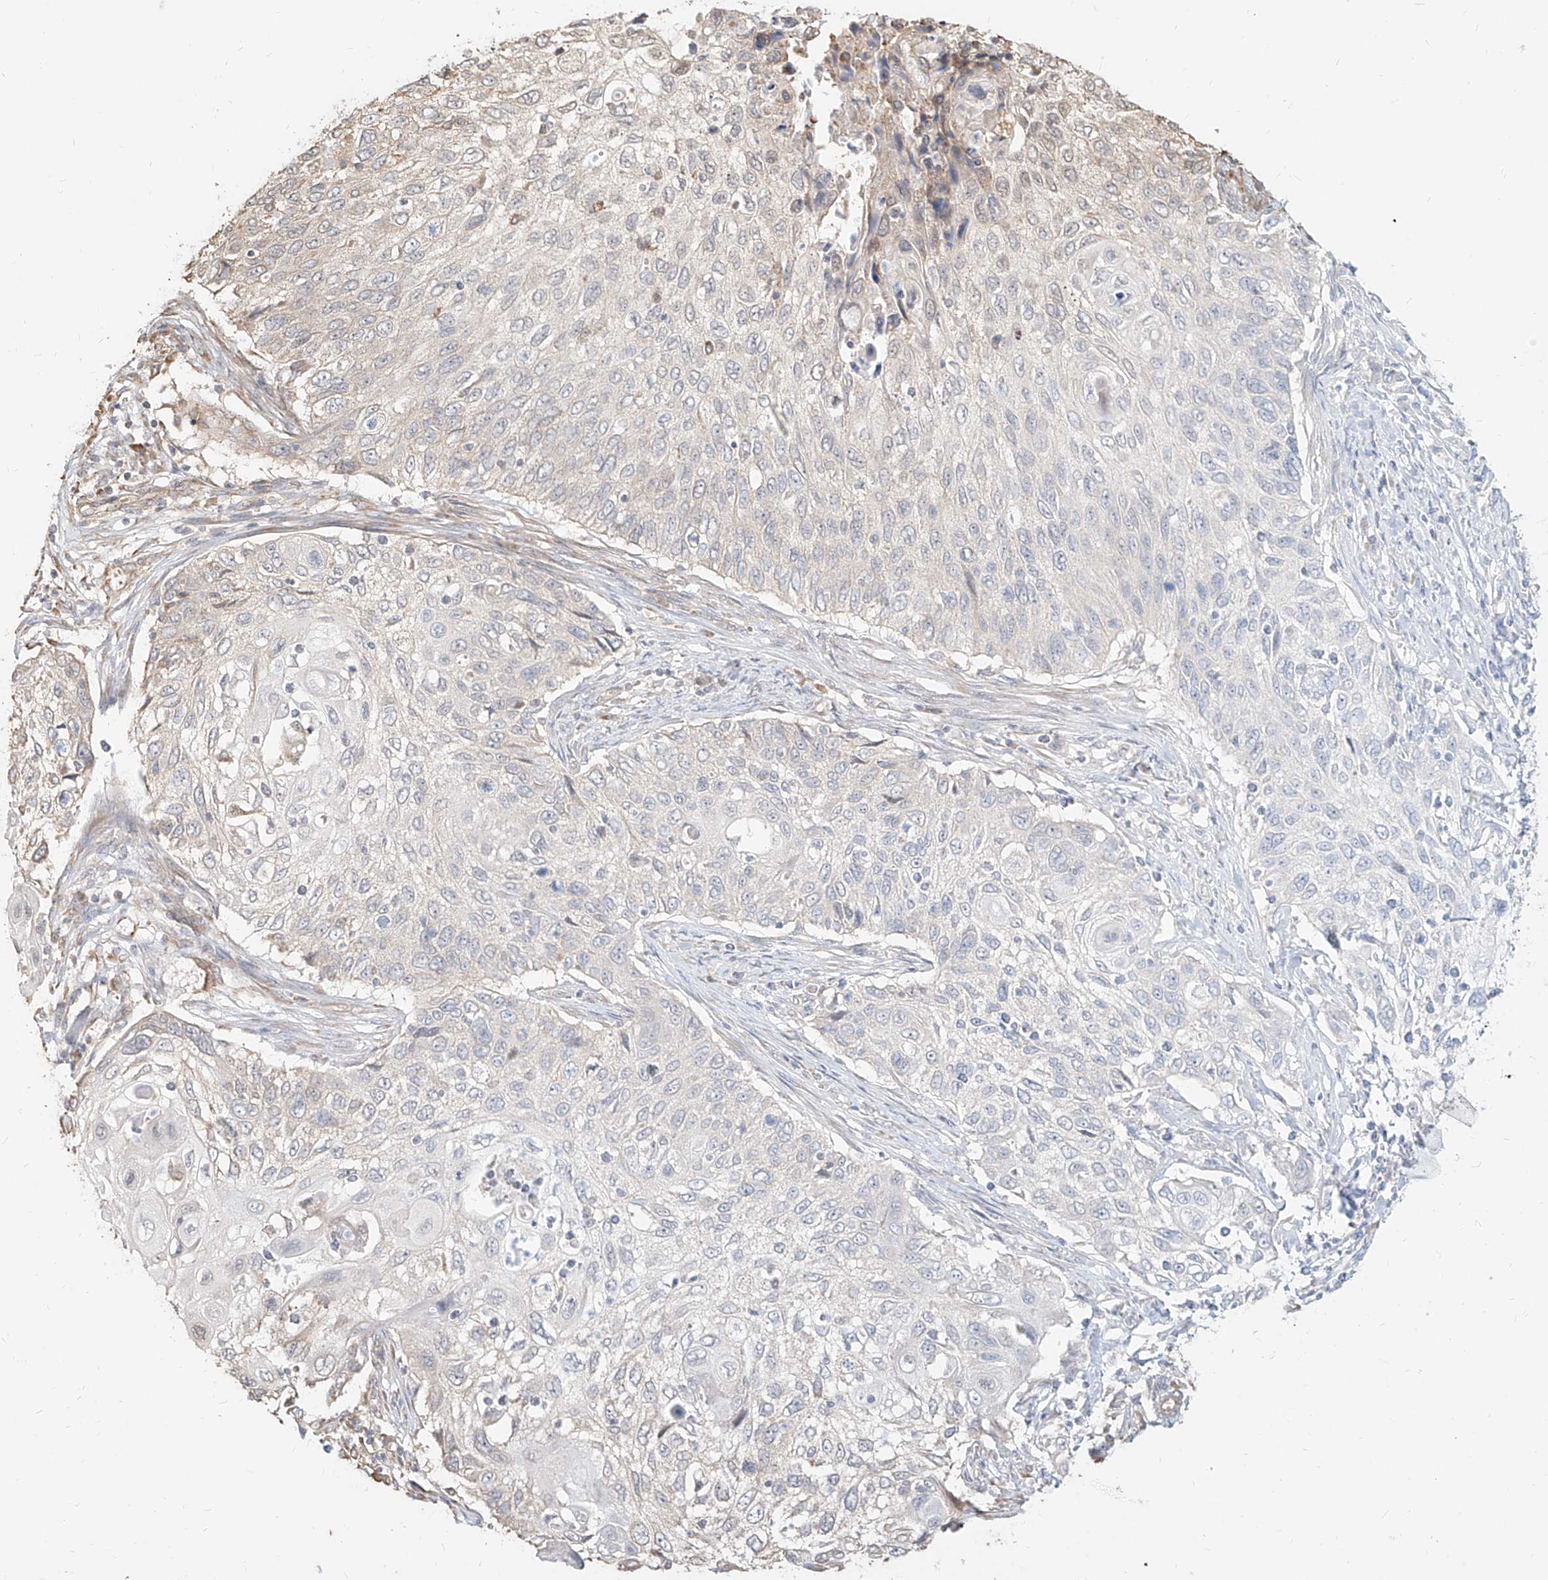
{"staining": {"intensity": "negative", "quantity": "none", "location": "none"}, "tissue": "cervical cancer", "cell_type": "Tumor cells", "image_type": "cancer", "snomed": [{"axis": "morphology", "description": "Squamous cell carcinoma, NOS"}, {"axis": "topography", "description": "Cervix"}], "caption": "Tumor cells are negative for brown protein staining in squamous cell carcinoma (cervical).", "gene": "UBE2K", "patient": {"sex": "female", "age": 70}}